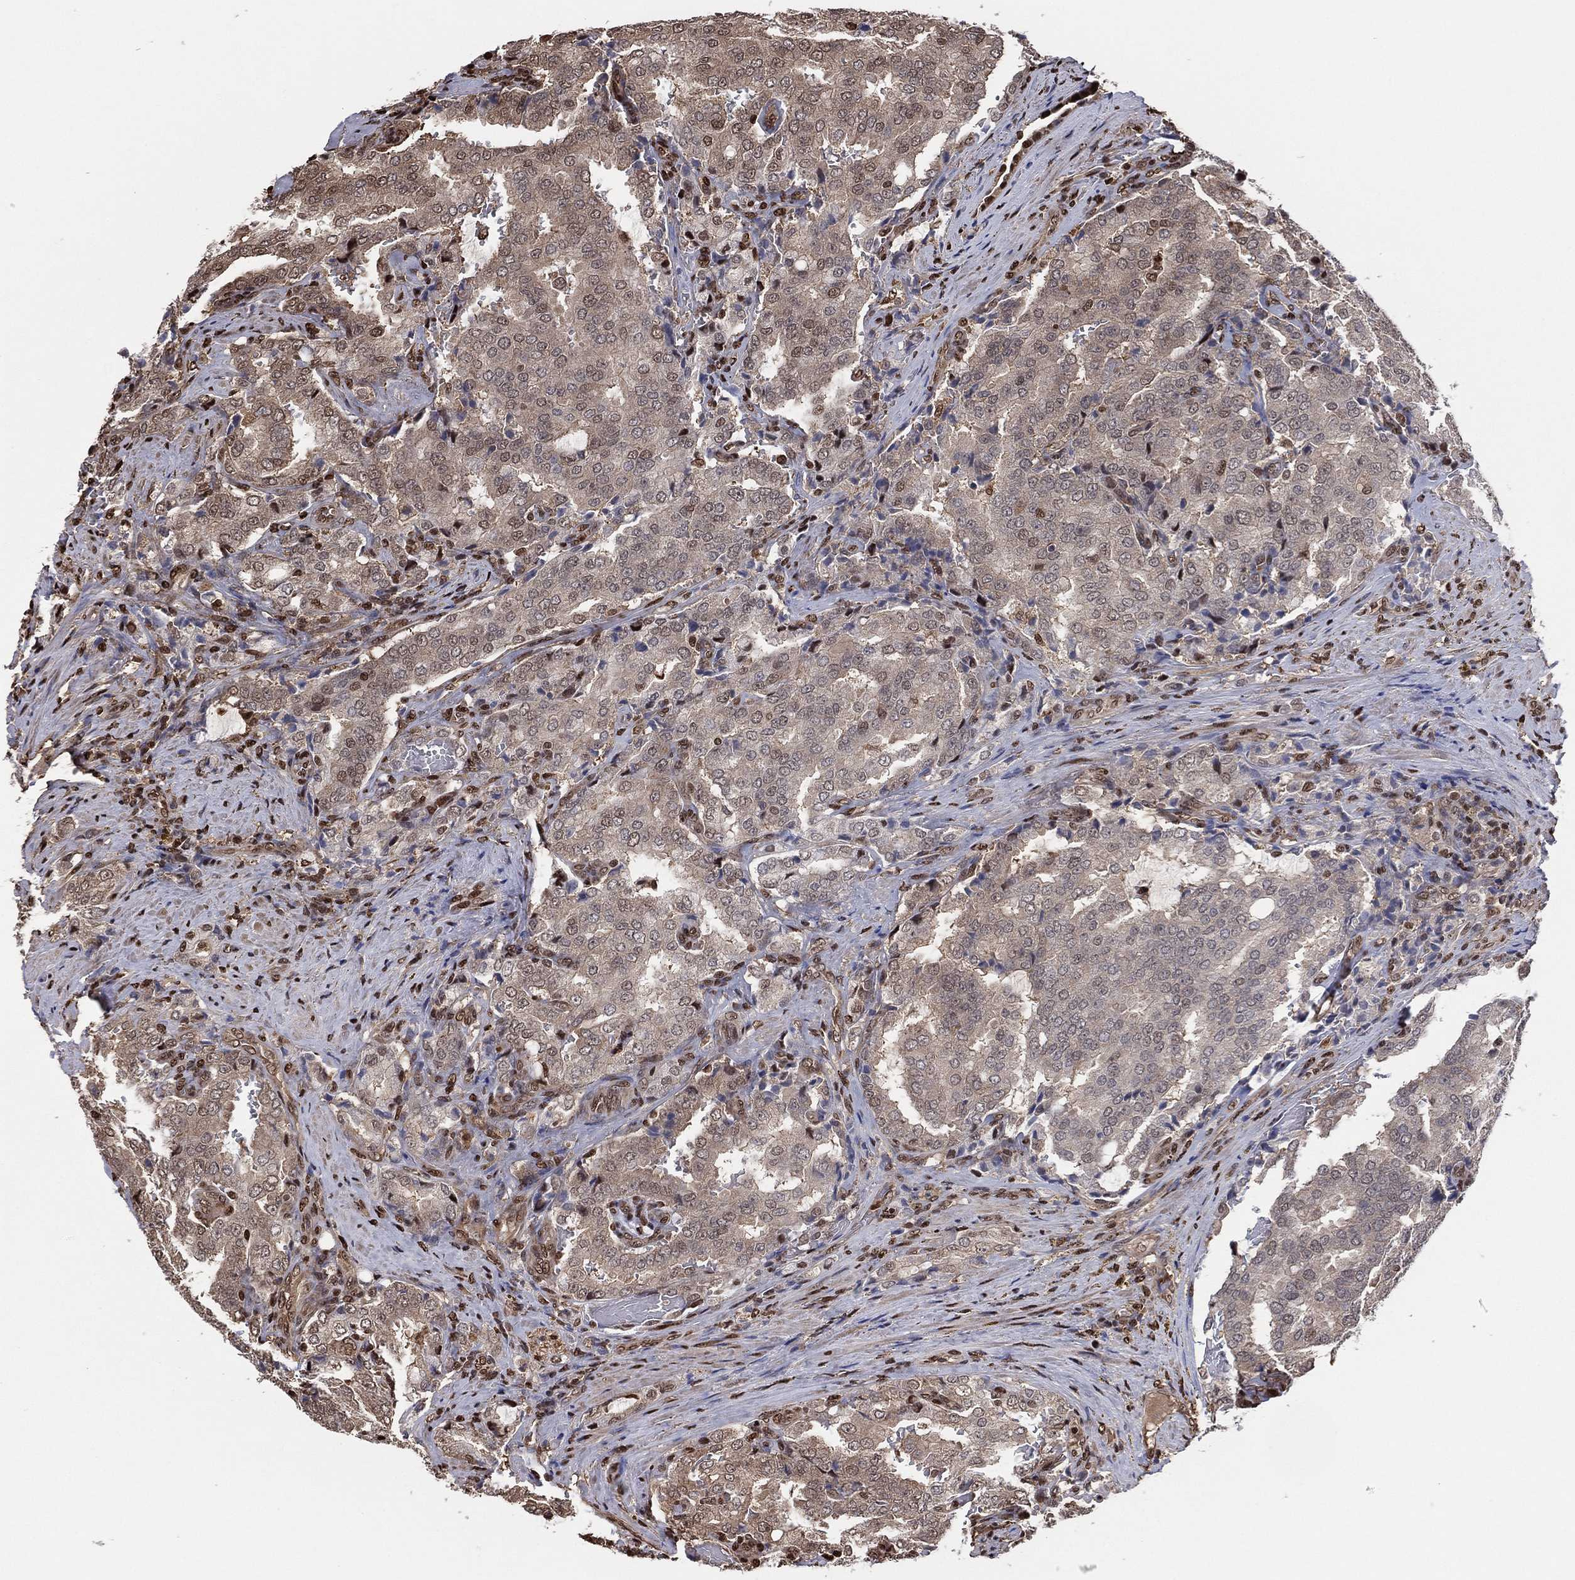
{"staining": {"intensity": "moderate", "quantity": "<25%", "location": "cytoplasmic/membranous,nuclear"}, "tissue": "prostate cancer", "cell_type": "Tumor cells", "image_type": "cancer", "snomed": [{"axis": "morphology", "description": "Adenocarcinoma, NOS"}, {"axis": "topography", "description": "Prostate"}], "caption": "A brown stain highlights moderate cytoplasmic/membranous and nuclear staining of a protein in prostate cancer tumor cells.", "gene": "GAPDH", "patient": {"sex": "male", "age": 65}}